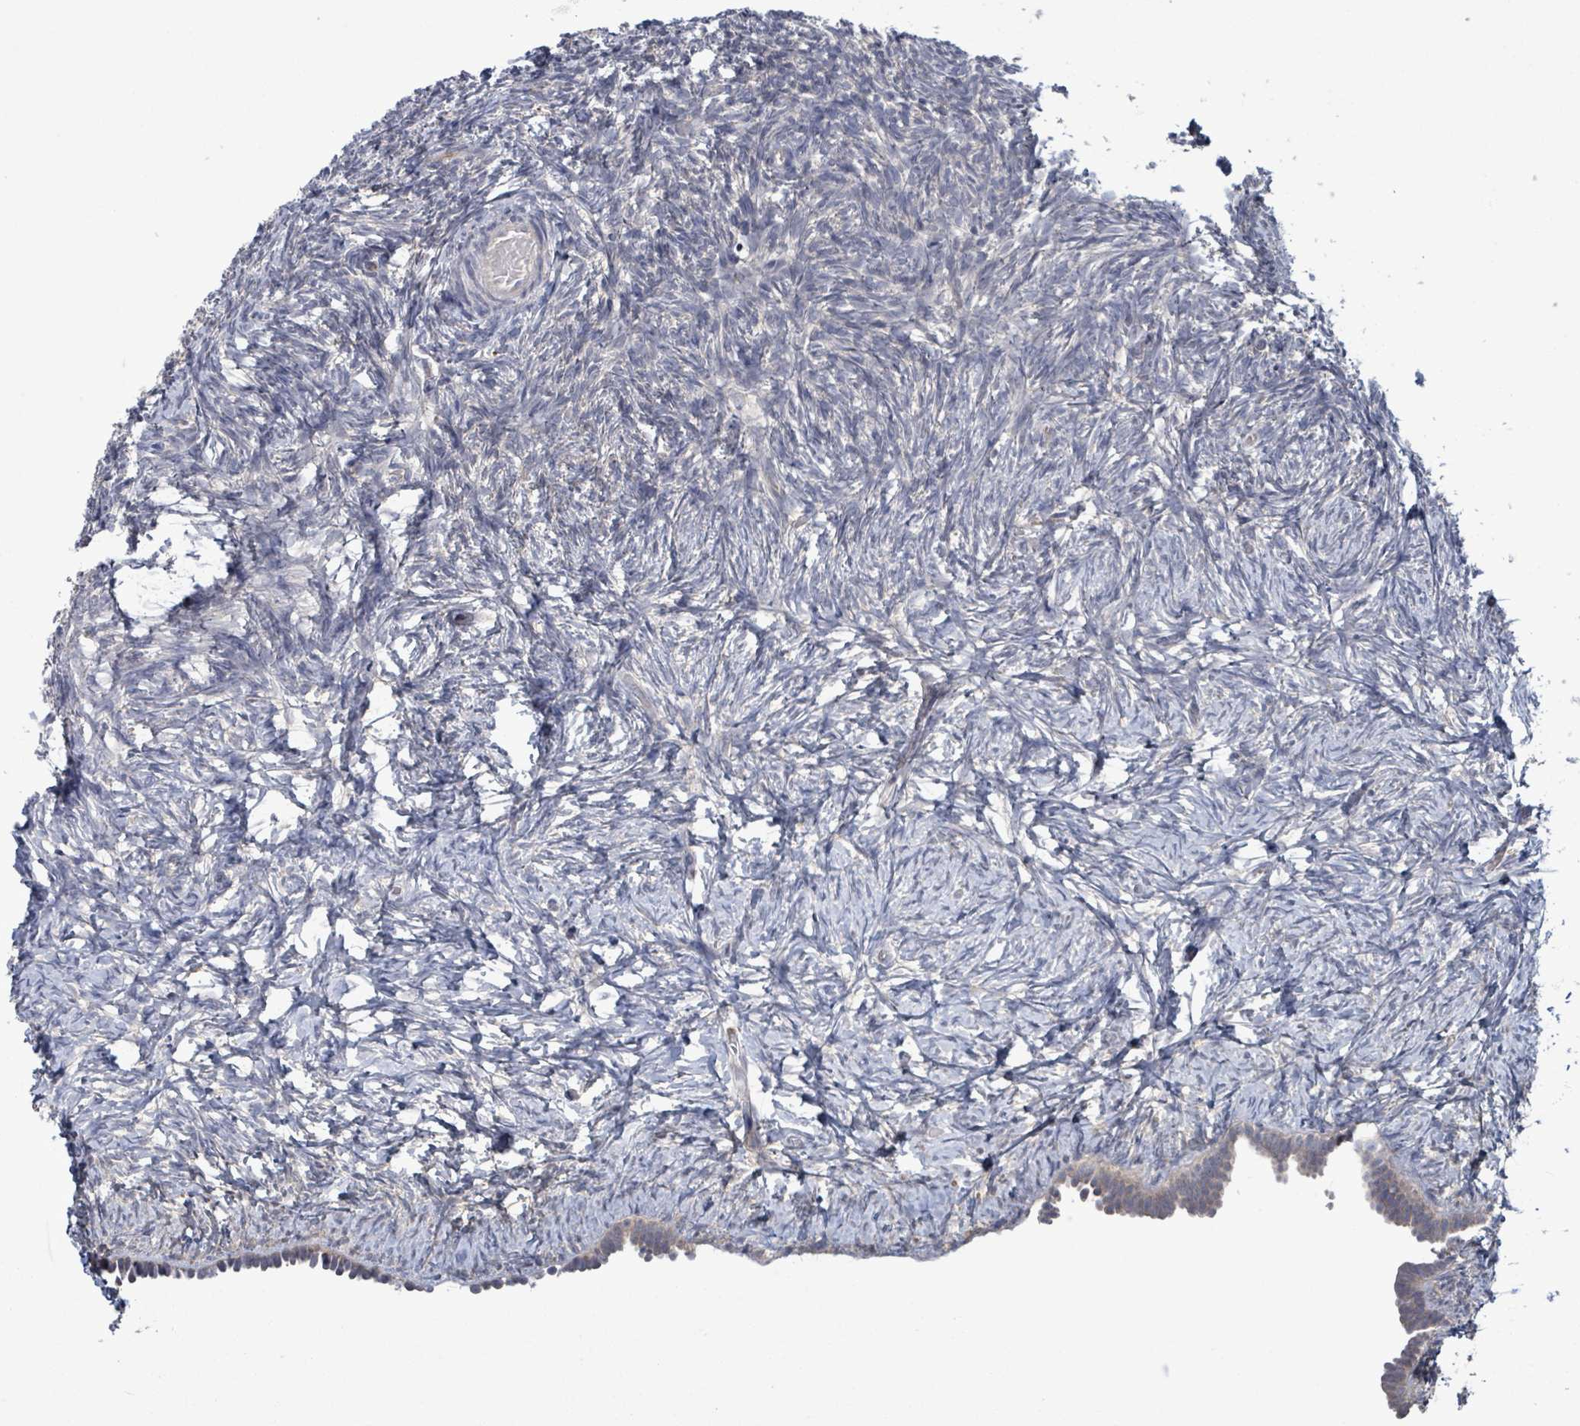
{"staining": {"intensity": "negative", "quantity": "none", "location": "none"}, "tissue": "ovary", "cell_type": "Ovarian stroma cells", "image_type": "normal", "snomed": [{"axis": "morphology", "description": "Normal tissue, NOS"}, {"axis": "topography", "description": "Ovary"}], "caption": "The image exhibits no significant expression in ovarian stroma cells of ovary.", "gene": "SERPINE3", "patient": {"sex": "female", "age": 39}}